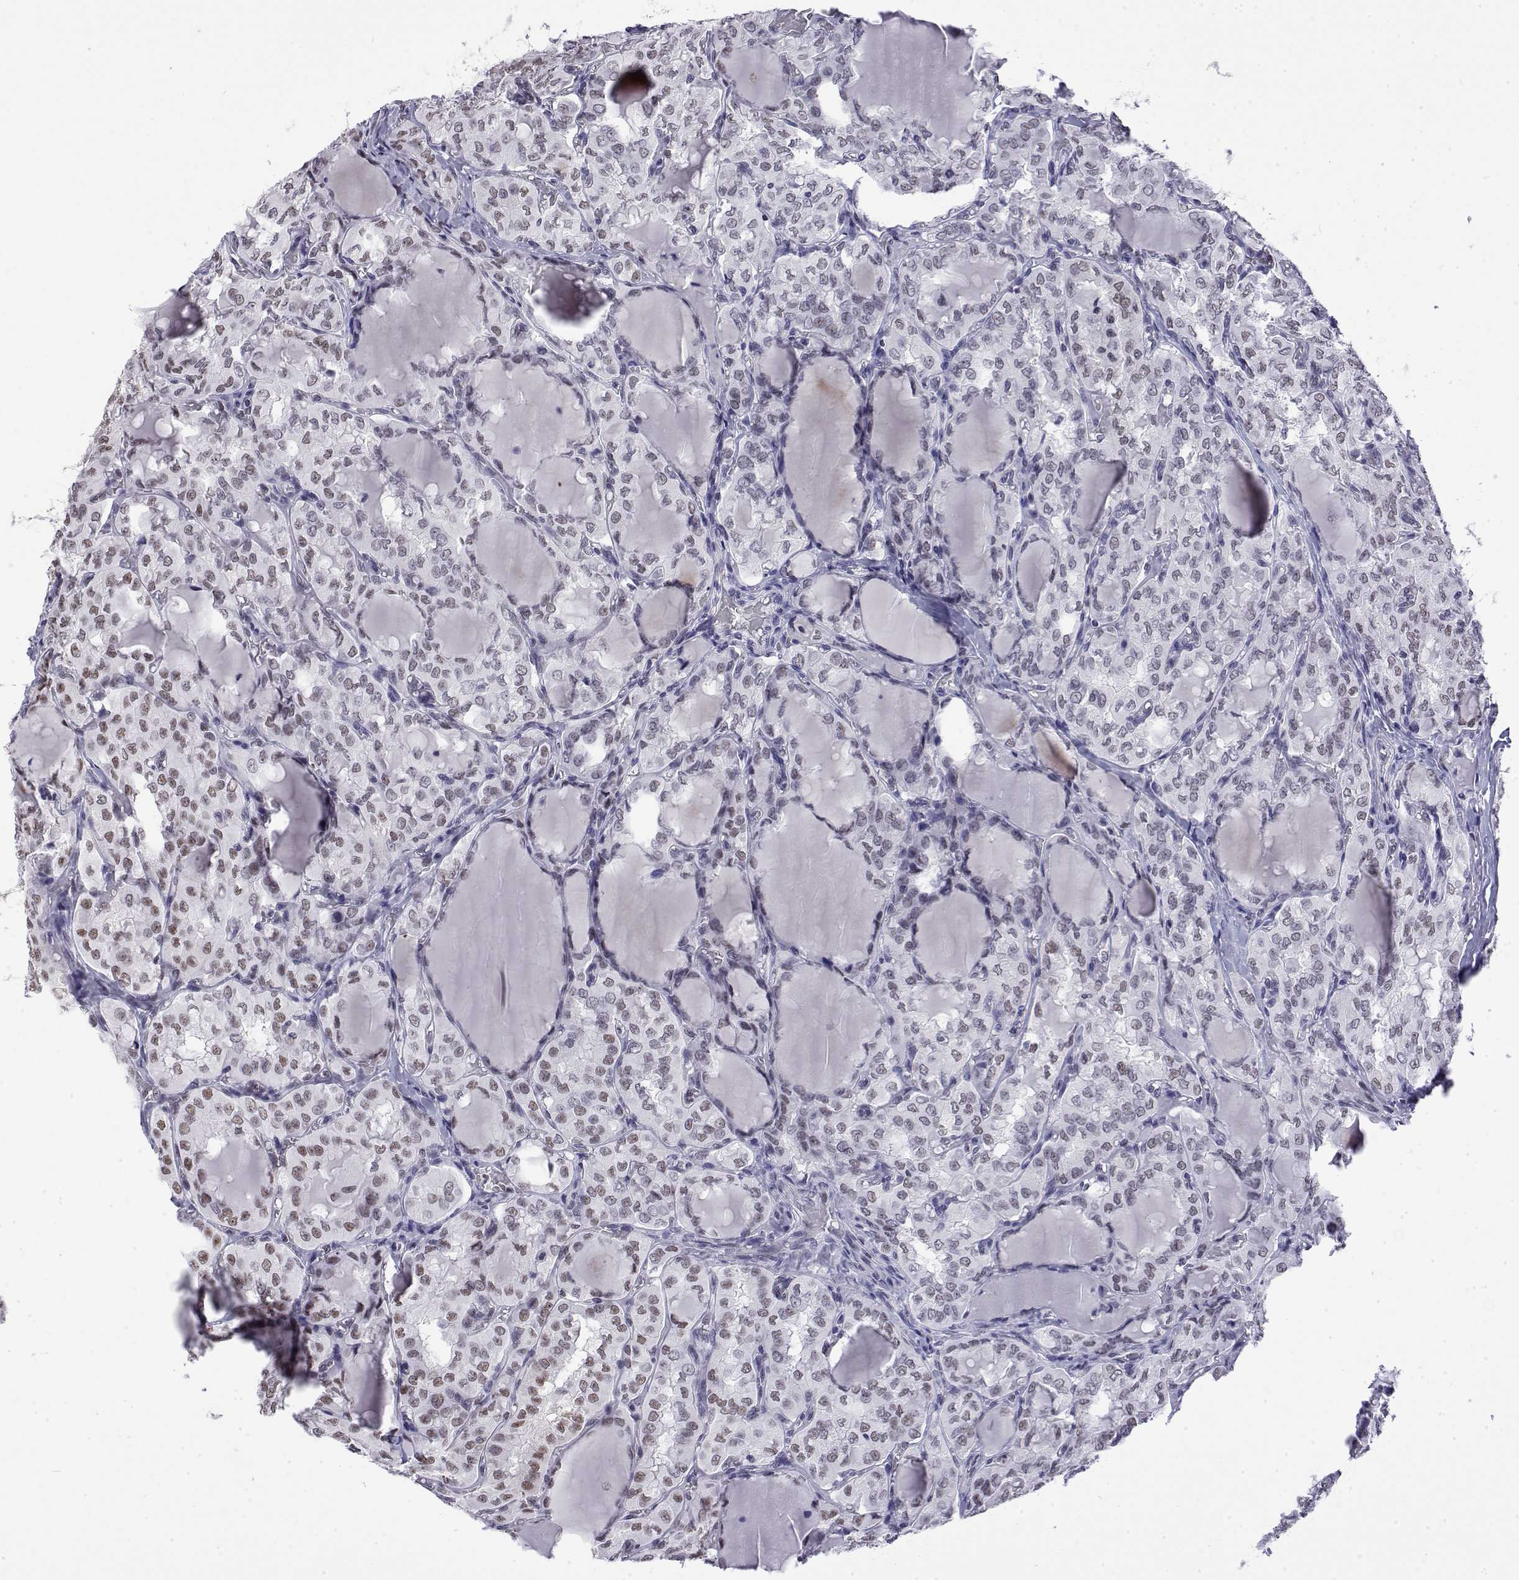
{"staining": {"intensity": "moderate", "quantity": "25%-75%", "location": "nuclear"}, "tissue": "thyroid cancer", "cell_type": "Tumor cells", "image_type": "cancer", "snomed": [{"axis": "morphology", "description": "Papillary adenocarcinoma, NOS"}, {"axis": "topography", "description": "Thyroid gland"}], "caption": "Papillary adenocarcinoma (thyroid) was stained to show a protein in brown. There is medium levels of moderate nuclear expression in about 25%-75% of tumor cells.", "gene": "POLDIP3", "patient": {"sex": "male", "age": 20}}